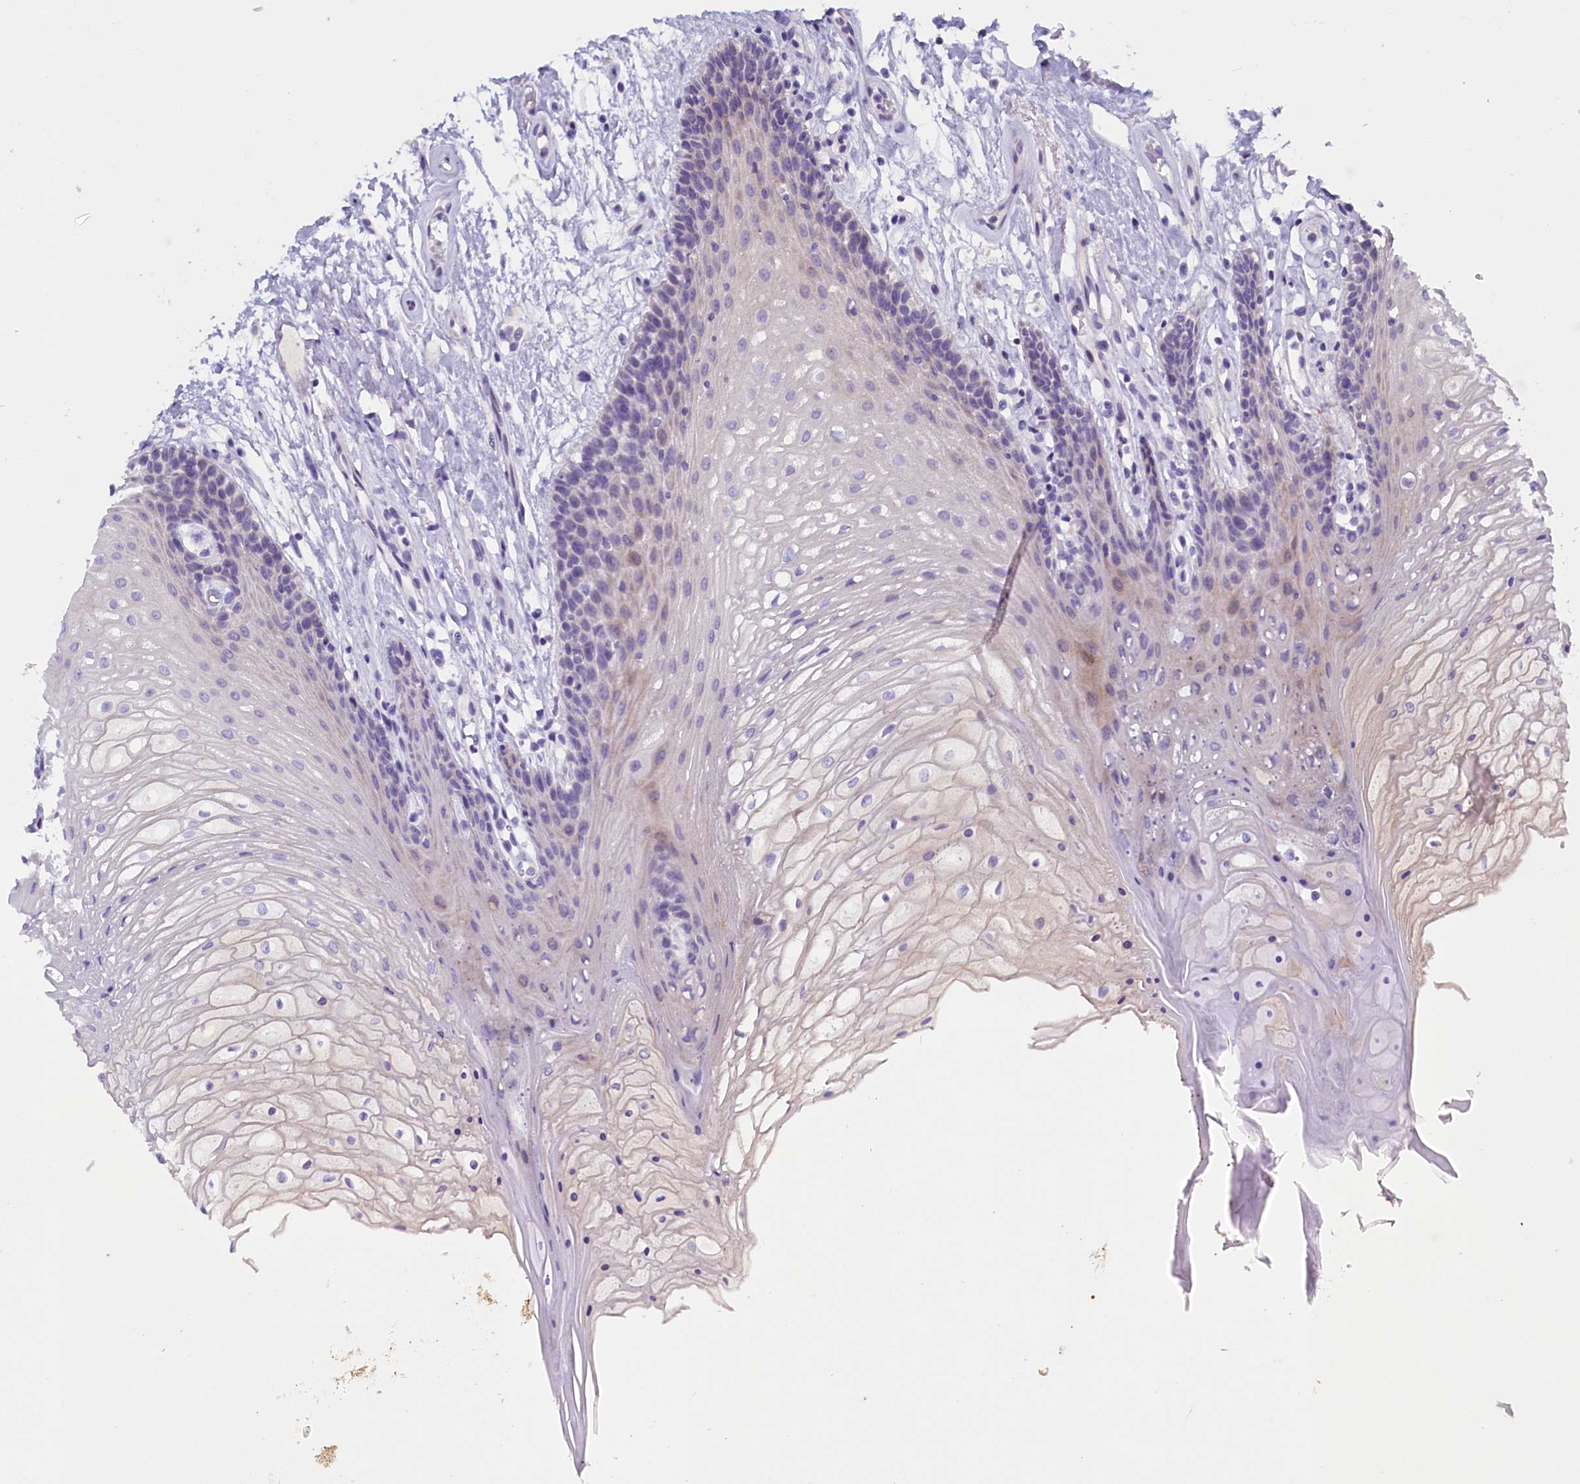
{"staining": {"intensity": "moderate", "quantity": "<25%", "location": "nuclear"}, "tissue": "oral mucosa", "cell_type": "Squamous epithelial cells", "image_type": "normal", "snomed": [{"axis": "morphology", "description": "Normal tissue, NOS"}, {"axis": "topography", "description": "Oral tissue"}], "caption": "Immunohistochemistry histopathology image of benign oral mucosa stained for a protein (brown), which shows low levels of moderate nuclear staining in approximately <25% of squamous epithelial cells.", "gene": "RTTN", "patient": {"sex": "female", "age": 80}}